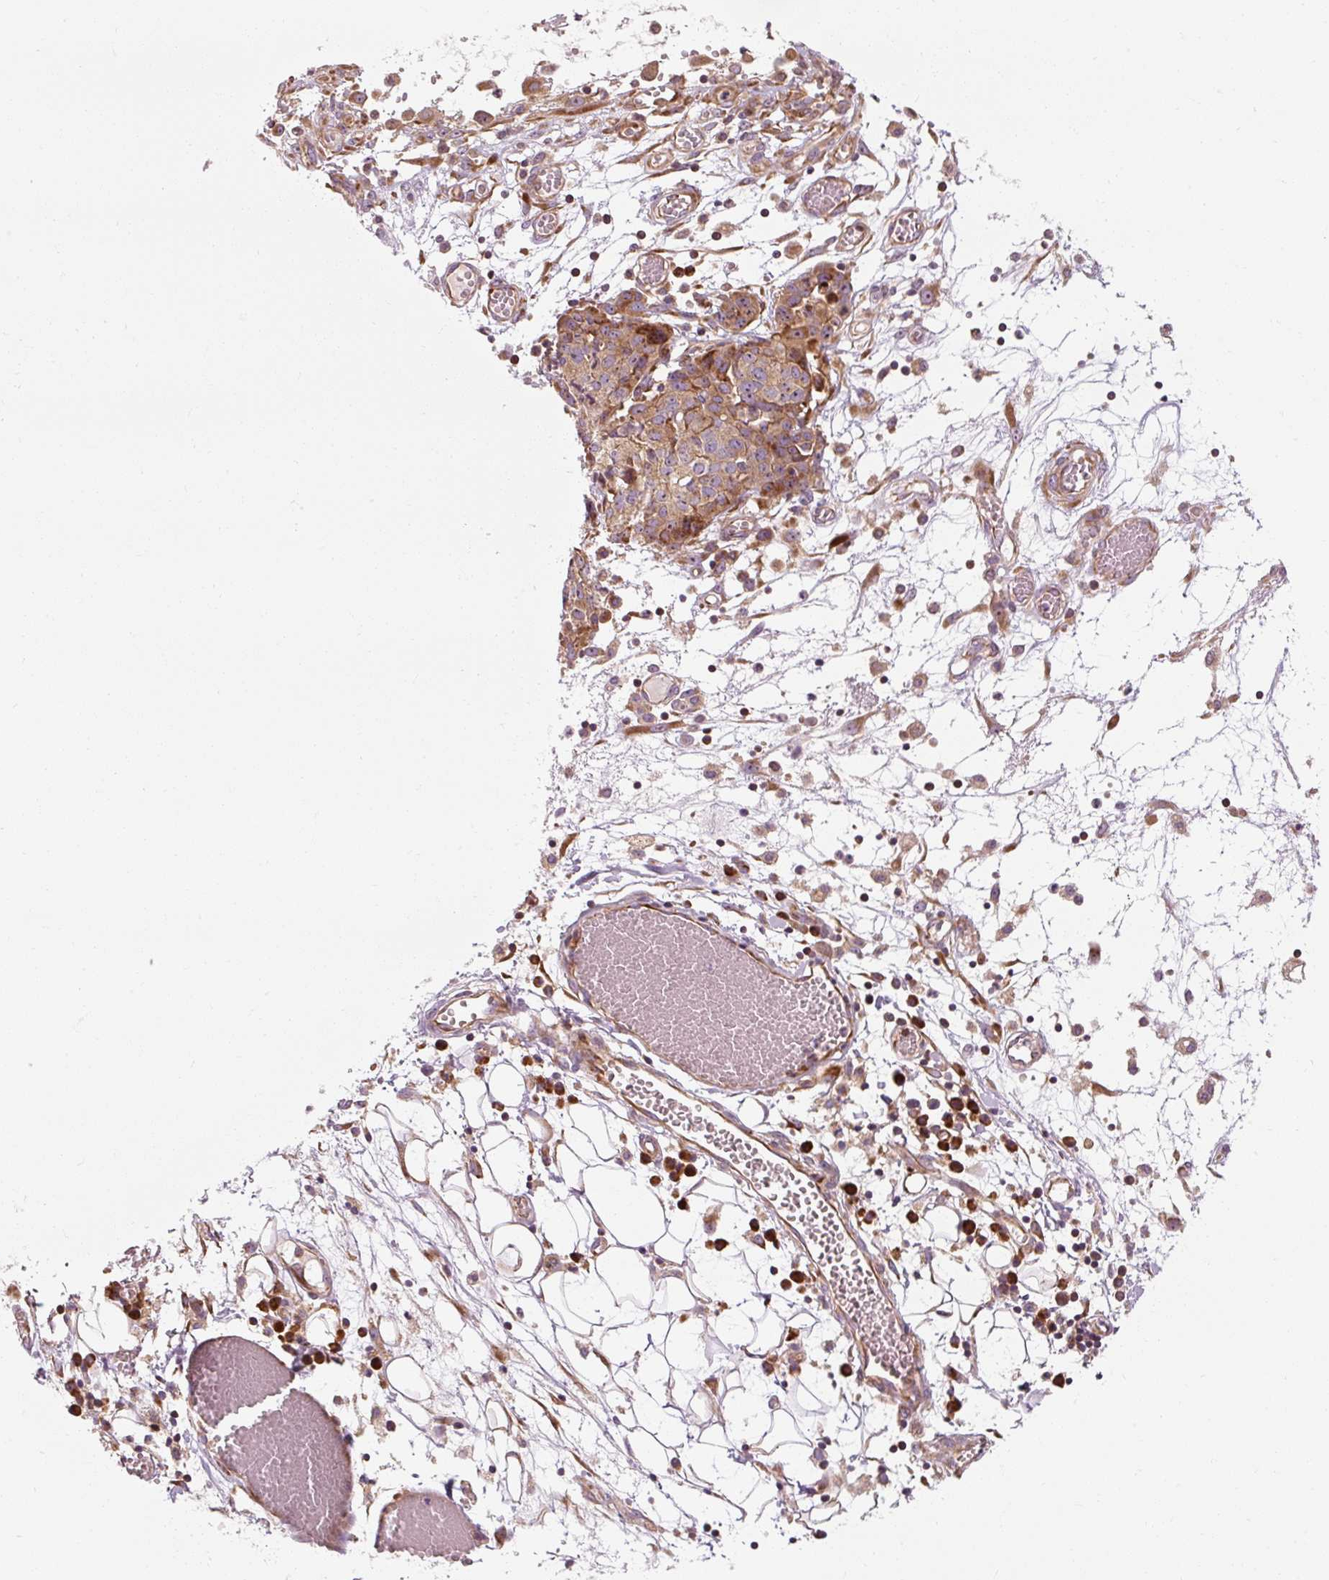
{"staining": {"intensity": "moderate", "quantity": ">75%", "location": "cytoplasmic/membranous"}, "tissue": "ovarian cancer", "cell_type": "Tumor cells", "image_type": "cancer", "snomed": [{"axis": "morphology", "description": "Cystadenocarcinoma, serous, NOS"}, {"axis": "topography", "description": "Soft tissue"}, {"axis": "topography", "description": "Ovary"}], "caption": "Ovarian serous cystadenocarcinoma stained with IHC displays moderate cytoplasmic/membranous staining in approximately >75% of tumor cells.", "gene": "PRSS48", "patient": {"sex": "female", "age": 57}}